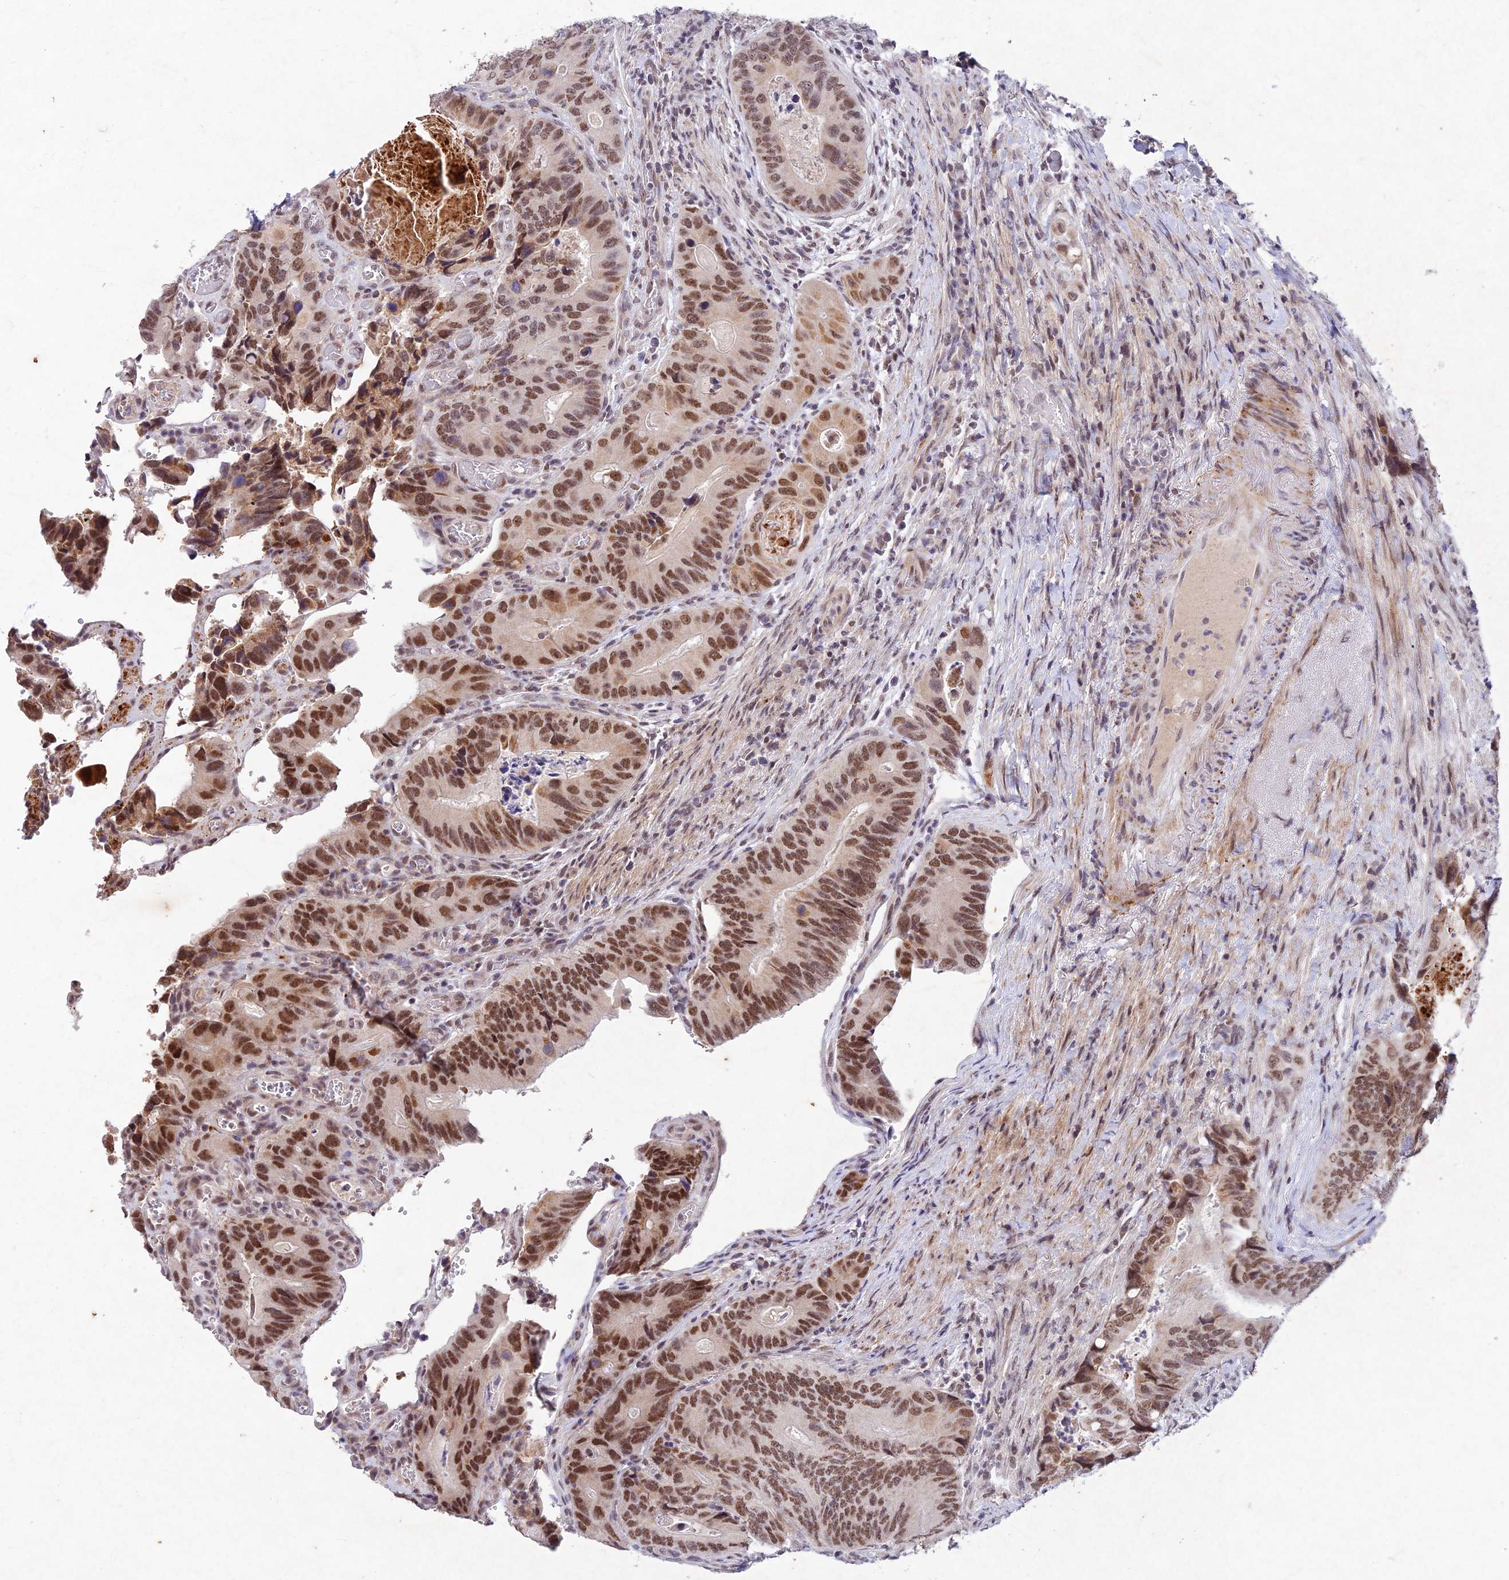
{"staining": {"intensity": "moderate", "quantity": ">75%", "location": "nuclear"}, "tissue": "colorectal cancer", "cell_type": "Tumor cells", "image_type": "cancer", "snomed": [{"axis": "morphology", "description": "Adenocarcinoma, NOS"}, {"axis": "topography", "description": "Colon"}], "caption": "Immunohistochemistry (IHC) micrograph of neoplastic tissue: human colorectal cancer stained using IHC exhibits medium levels of moderate protein expression localized specifically in the nuclear of tumor cells, appearing as a nuclear brown color.", "gene": "RAVER1", "patient": {"sex": "male", "age": 84}}